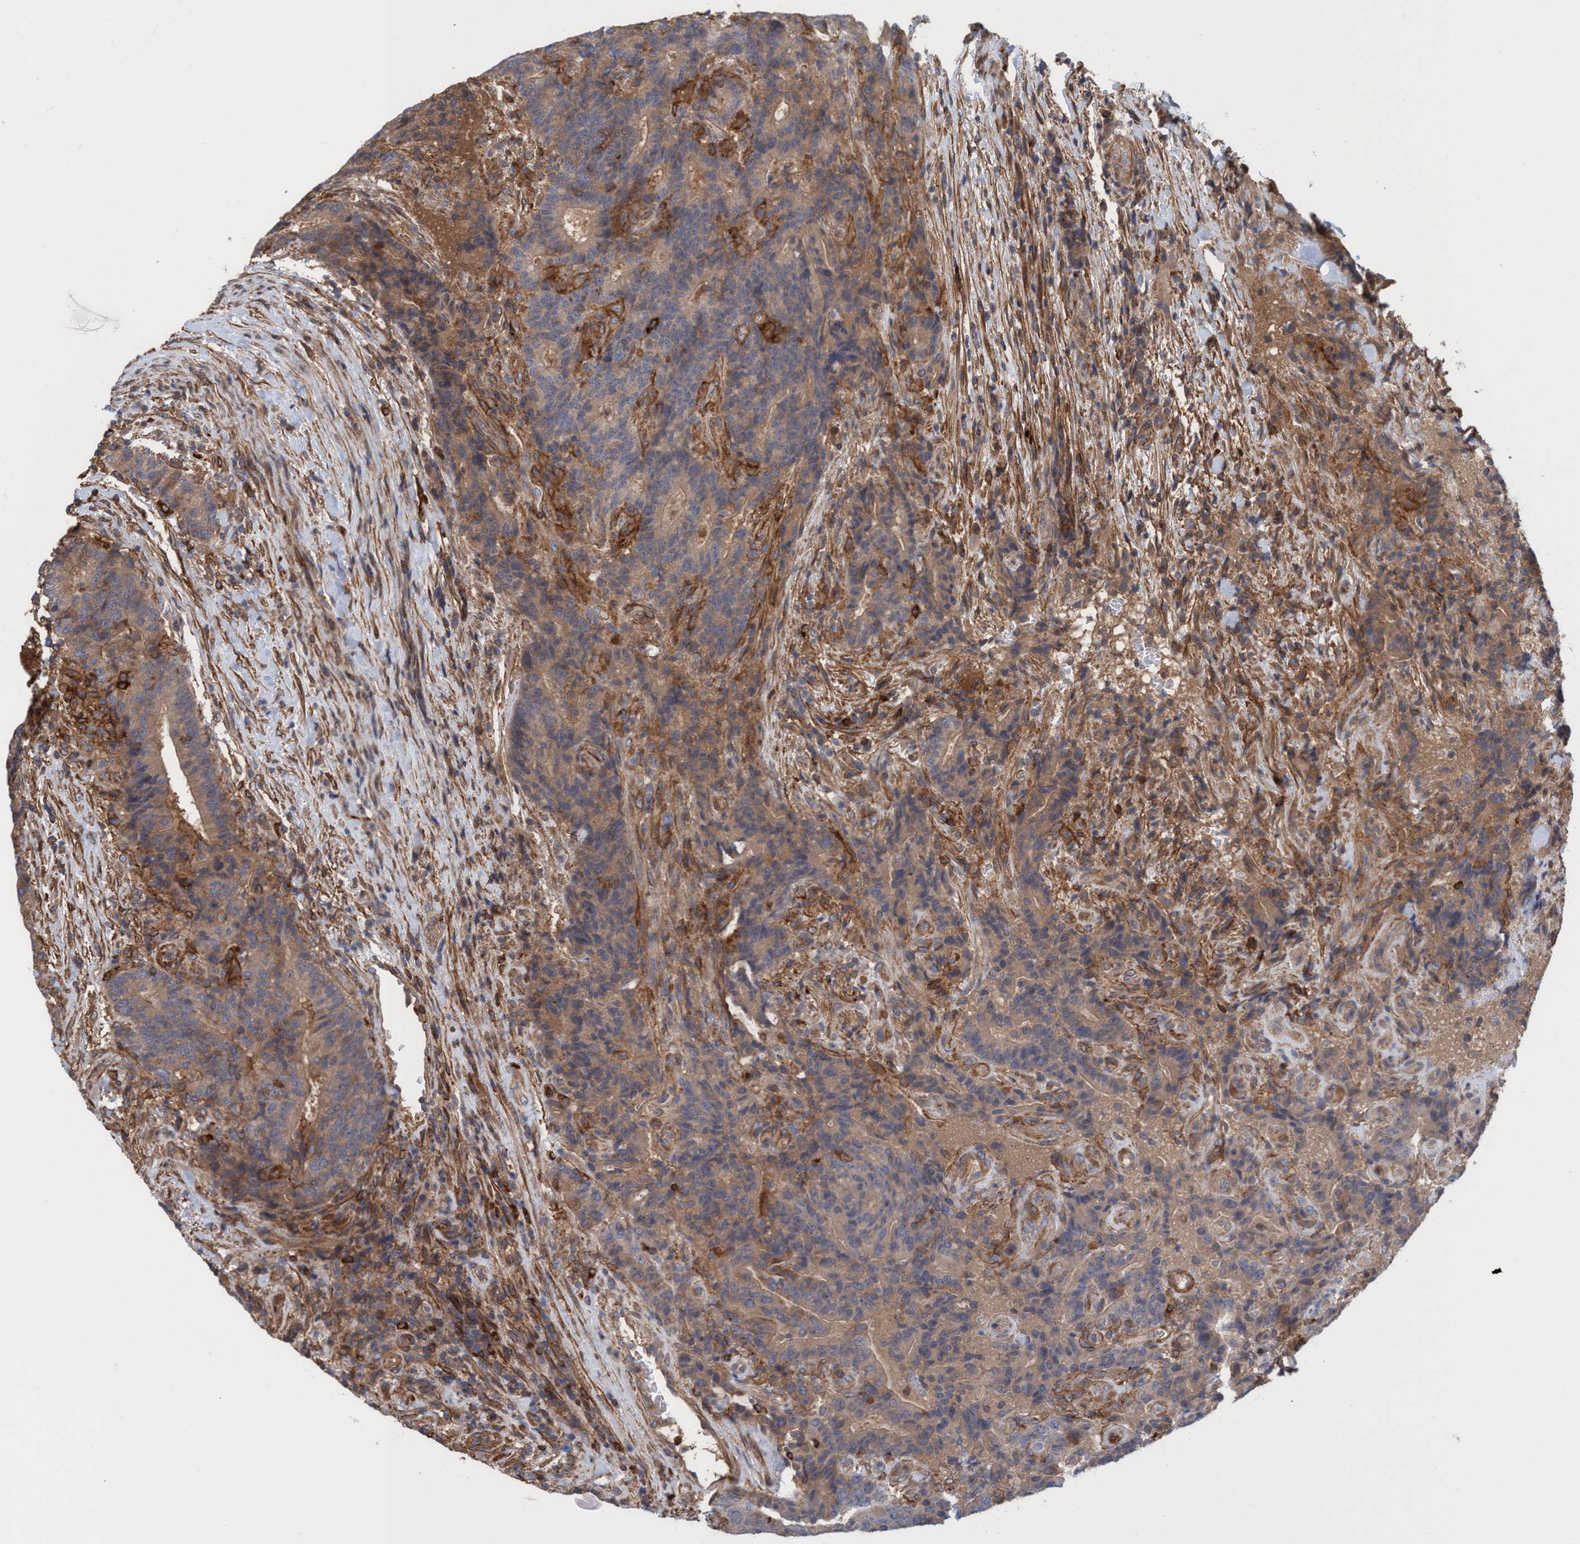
{"staining": {"intensity": "moderate", "quantity": ">75%", "location": "cytoplasmic/membranous"}, "tissue": "colorectal cancer", "cell_type": "Tumor cells", "image_type": "cancer", "snomed": [{"axis": "morphology", "description": "Normal tissue, NOS"}, {"axis": "morphology", "description": "Adenocarcinoma, NOS"}, {"axis": "topography", "description": "Colon"}], "caption": "Colorectal cancer (adenocarcinoma) was stained to show a protein in brown. There is medium levels of moderate cytoplasmic/membranous expression in about >75% of tumor cells. Using DAB (brown) and hematoxylin (blue) stains, captured at high magnification using brightfield microscopy.", "gene": "SPECC1", "patient": {"sex": "female", "age": 75}}